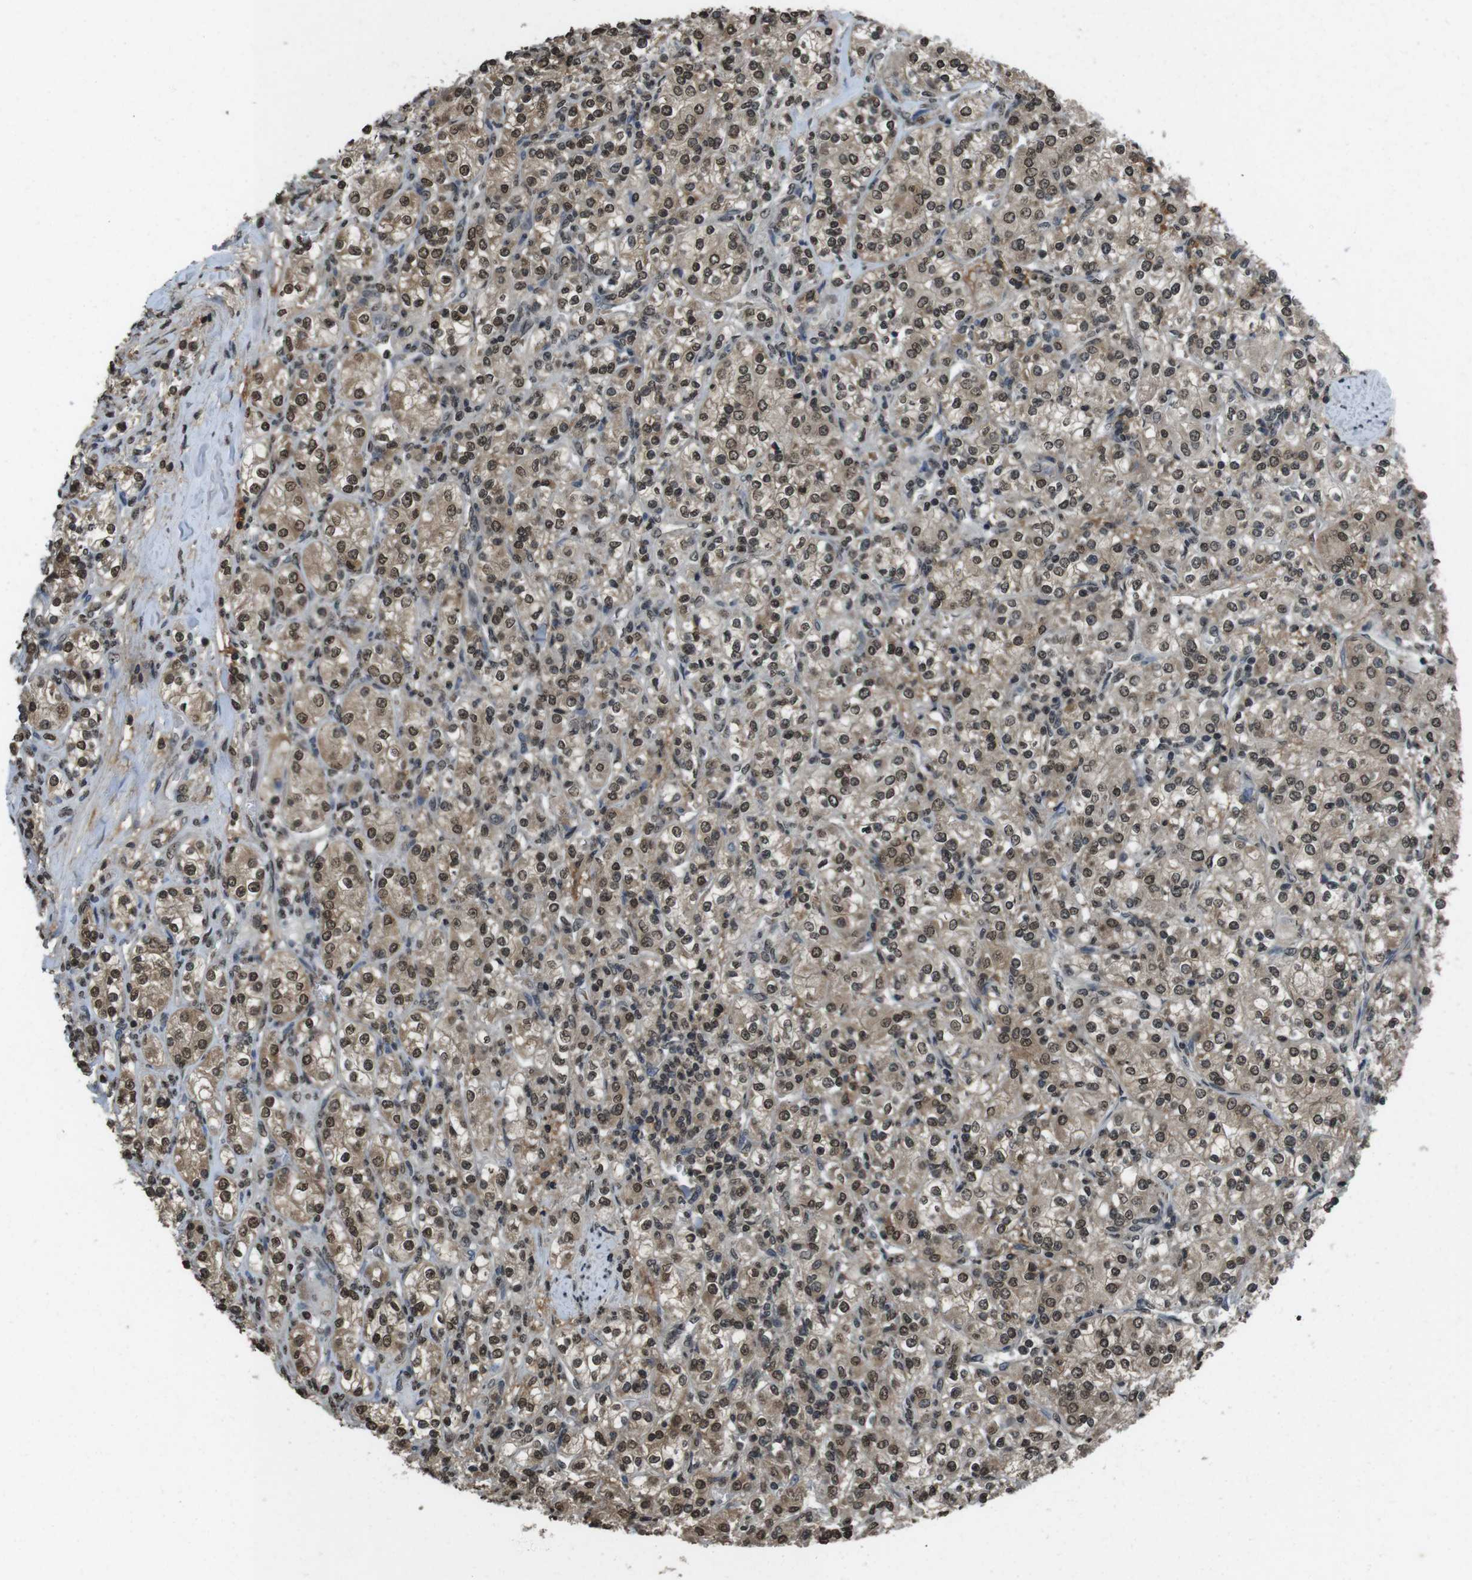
{"staining": {"intensity": "moderate", "quantity": ">75%", "location": "nuclear"}, "tissue": "renal cancer", "cell_type": "Tumor cells", "image_type": "cancer", "snomed": [{"axis": "morphology", "description": "Adenocarcinoma, NOS"}, {"axis": "topography", "description": "Kidney"}], "caption": "Protein expression analysis of human renal adenocarcinoma reveals moderate nuclear staining in approximately >75% of tumor cells.", "gene": "MAF", "patient": {"sex": "male", "age": 77}}